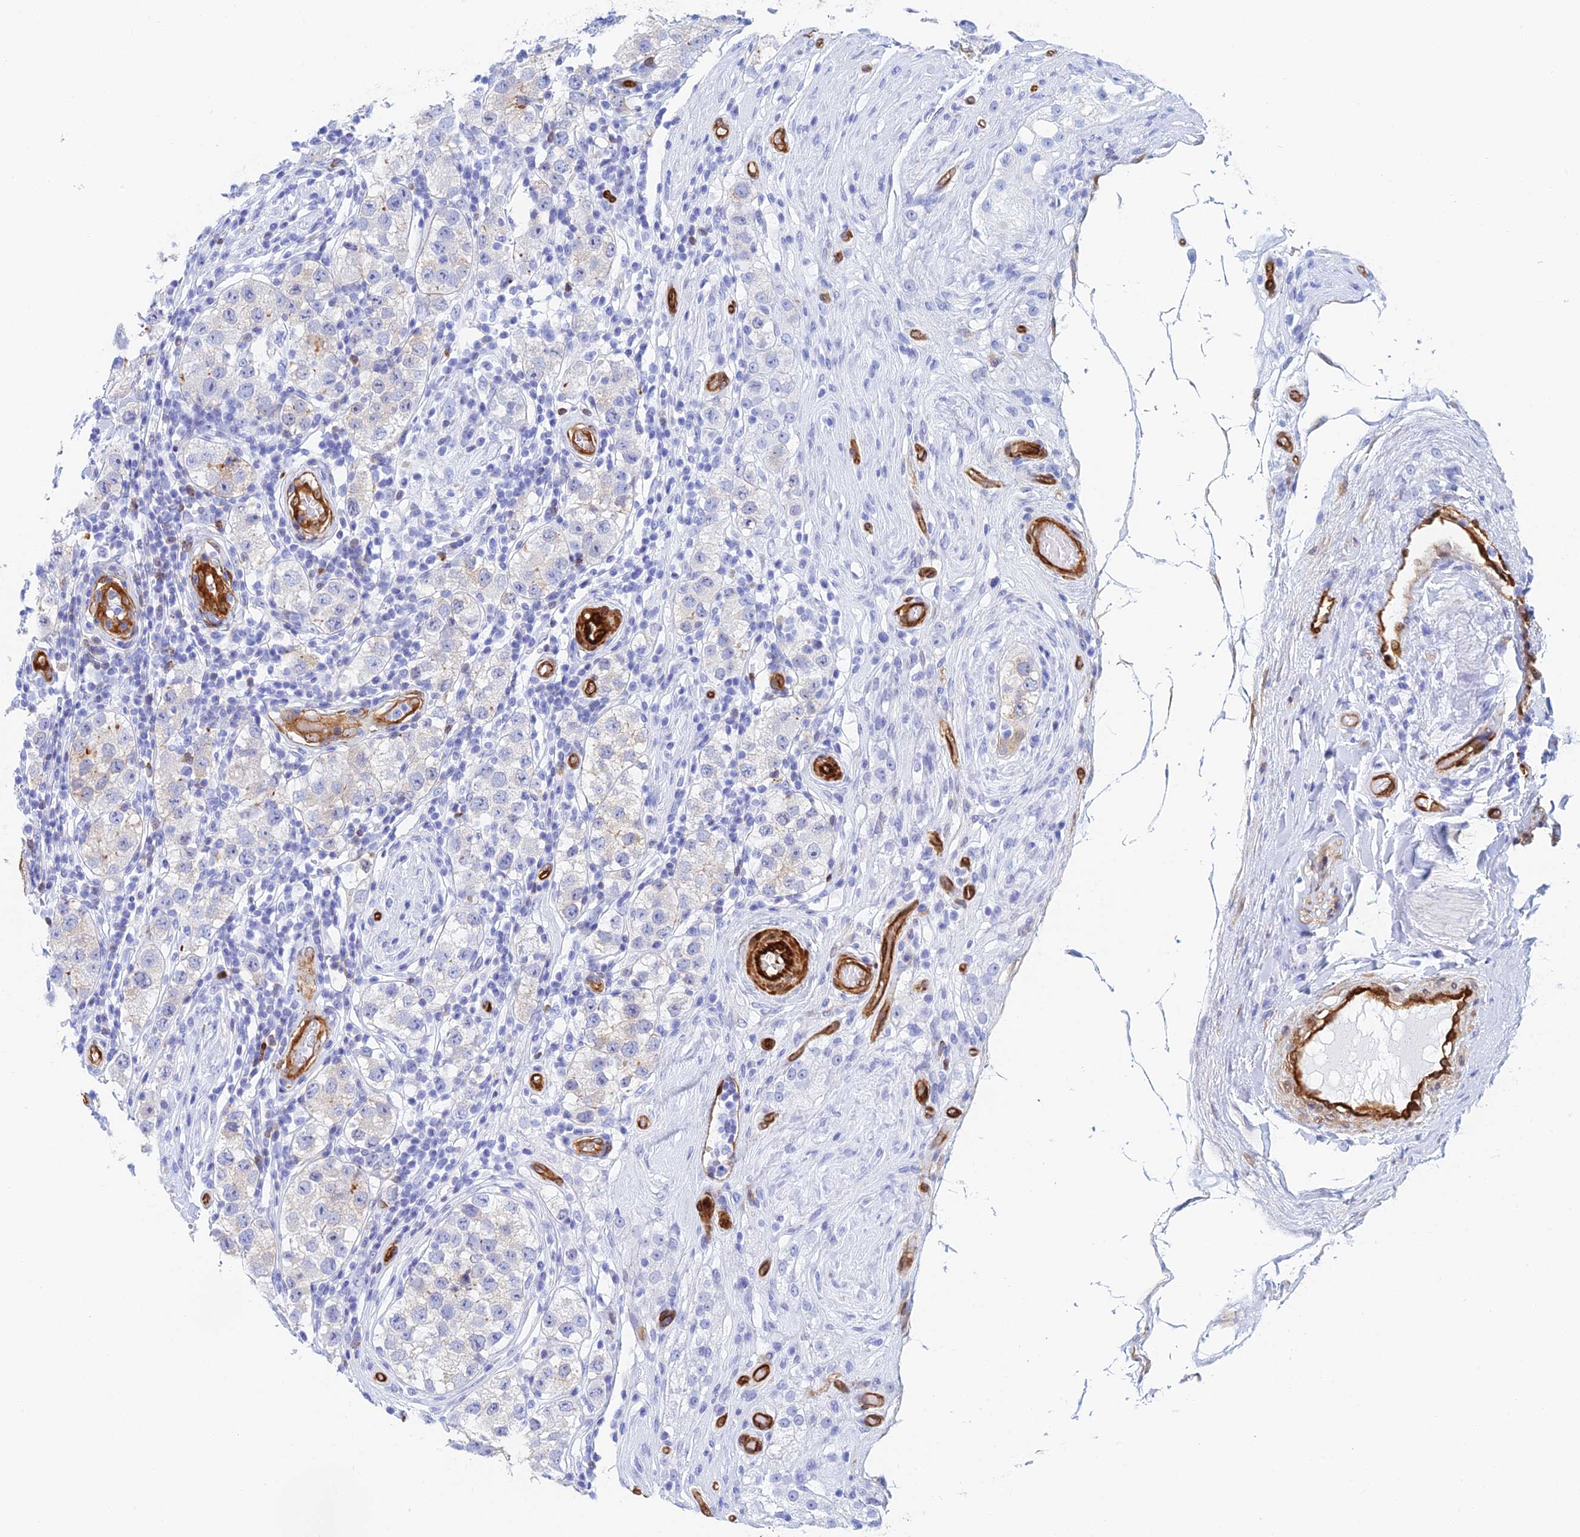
{"staining": {"intensity": "negative", "quantity": "none", "location": "none"}, "tissue": "testis cancer", "cell_type": "Tumor cells", "image_type": "cancer", "snomed": [{"axis": "morphology", "description": "Seminoma, NOS"}, {"axis": "topography", "description": "Testis"}], "caption": "A histopathology image of human seminoma (testis) is negative for staining in tumor cells.", "gene": "CRIP2", "patient": {"sex": "male", "age": 34}}